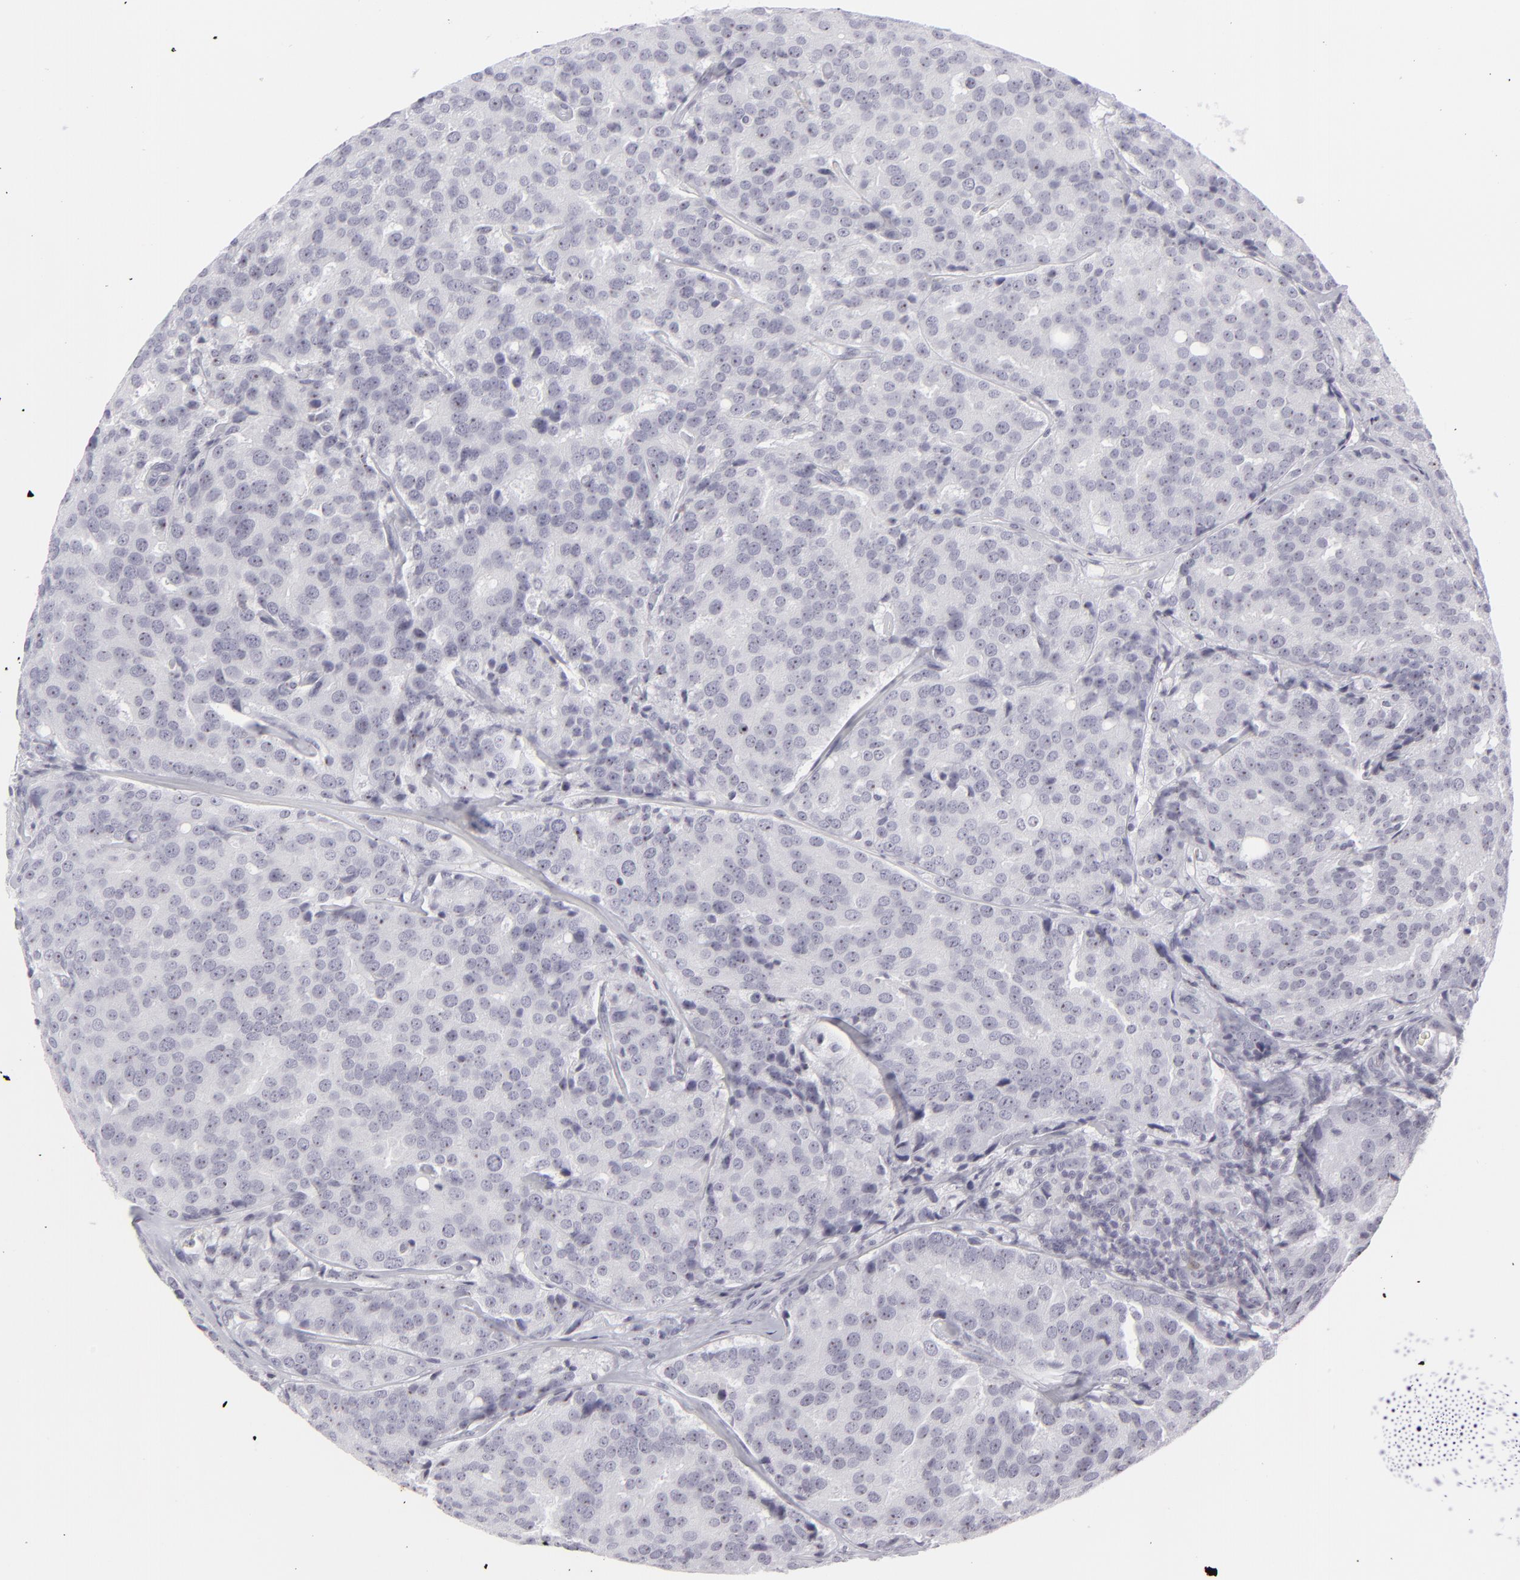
{"staining": {"intensity": "negative", "quantity": "none", "location": "none"}, "tissue": "prostate cancer", "cell_type": "Tumor cells", "image_type": "cancer", "snomed": [{"axis": "morphology", "description": "Adenocarcinoma, High grade"}, {"axis": "topography", "description": "Prostate"}], "caption": "Prostate cancer stained for a protein using immunohistochemistry (IHC) reveals no positivity tumor cells.", "gene": "CD7", "patient": {"sex": "male", "age": 64}}